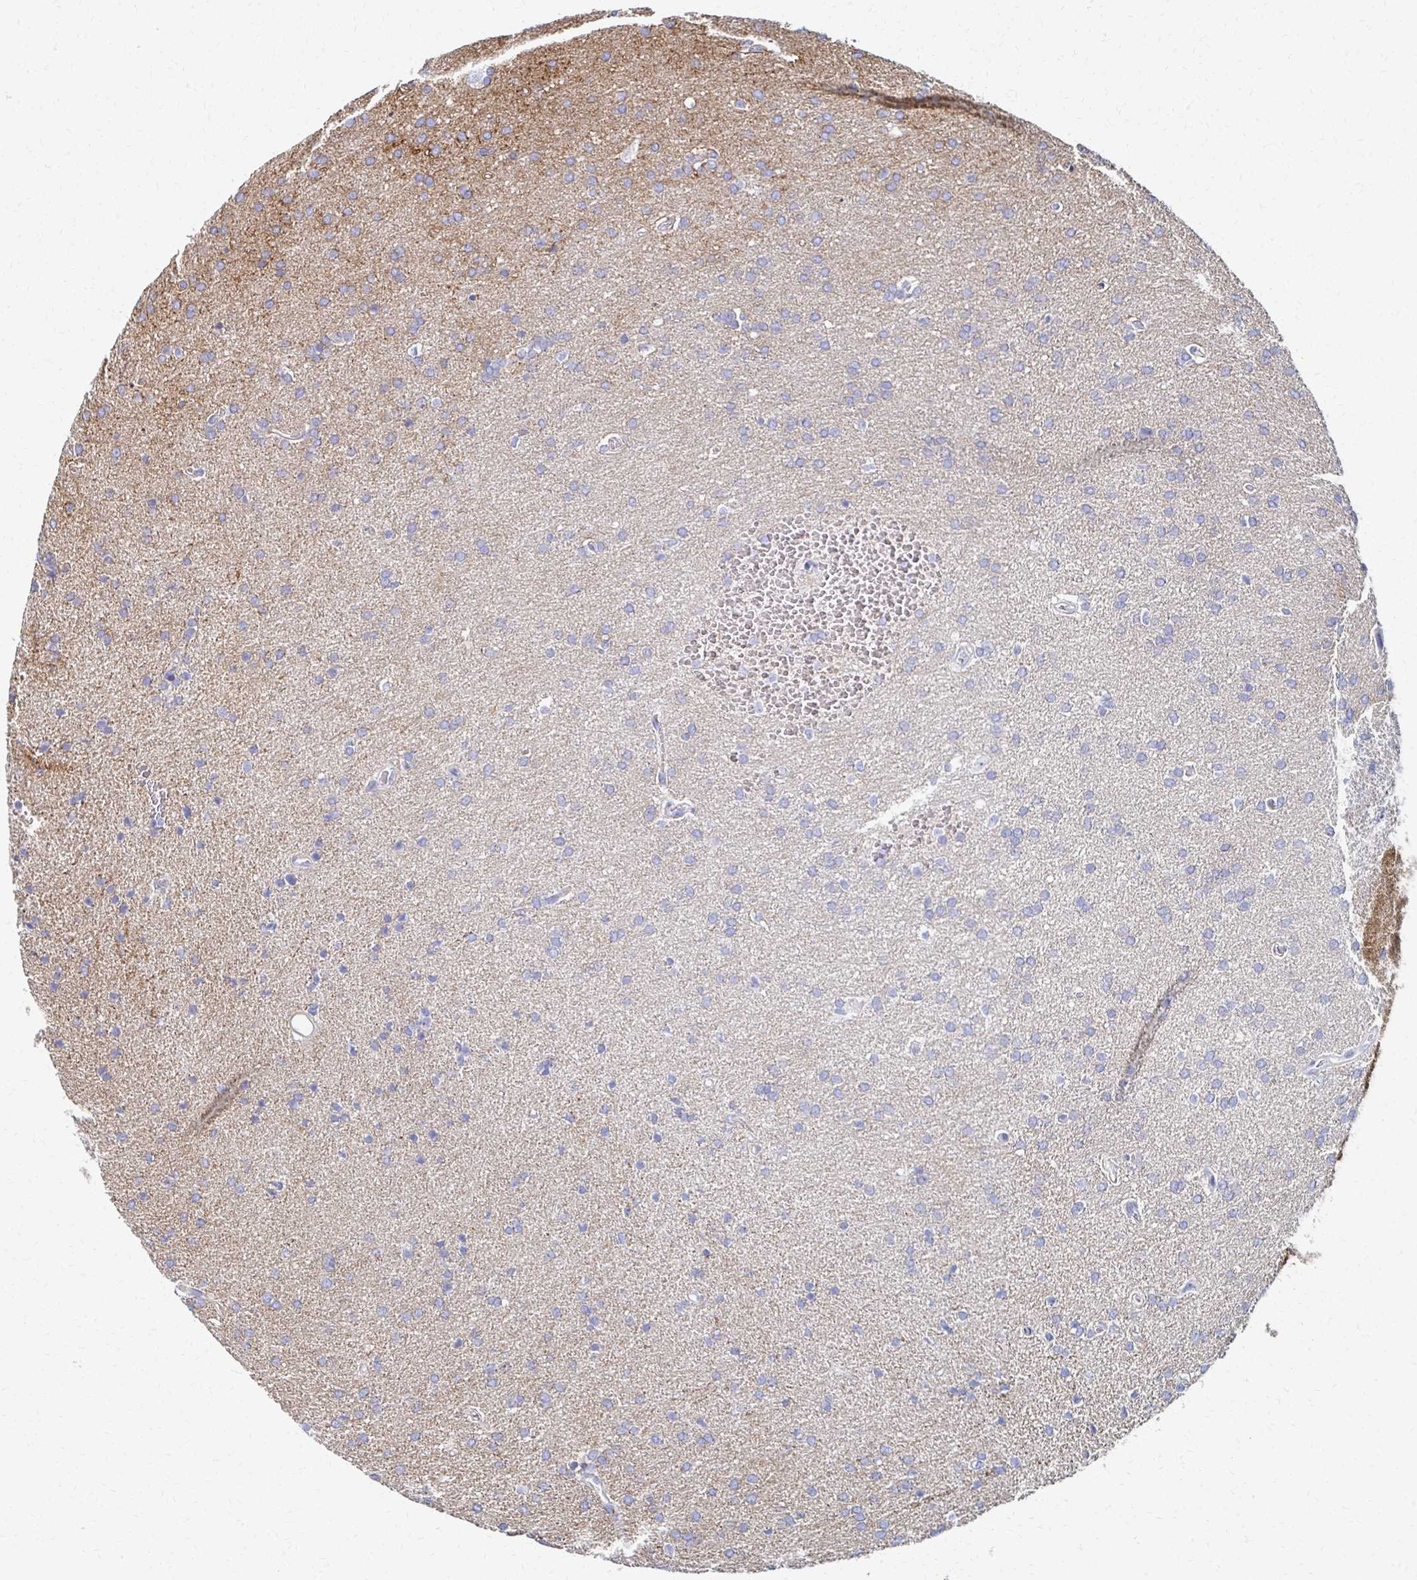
{"staining": {"intensity": "weak", "quantity": "<25%", "location": "cytoplasmic/membranous"}, "tissue": "glioma", "cell_type": "Tumor cells", "image_type": "cancer", "snomed": [{"axis": "morphology", "description": "Glioma, malignant, Low grade"}, {"axis": "topography", "description": "Brain"}], "caption": "A micrograph of human low-grade glioma (malignant) is negative for staining in tumor cells.", "gene": "MAN1A1", "patient": {"sex": "female", "age": 34}}